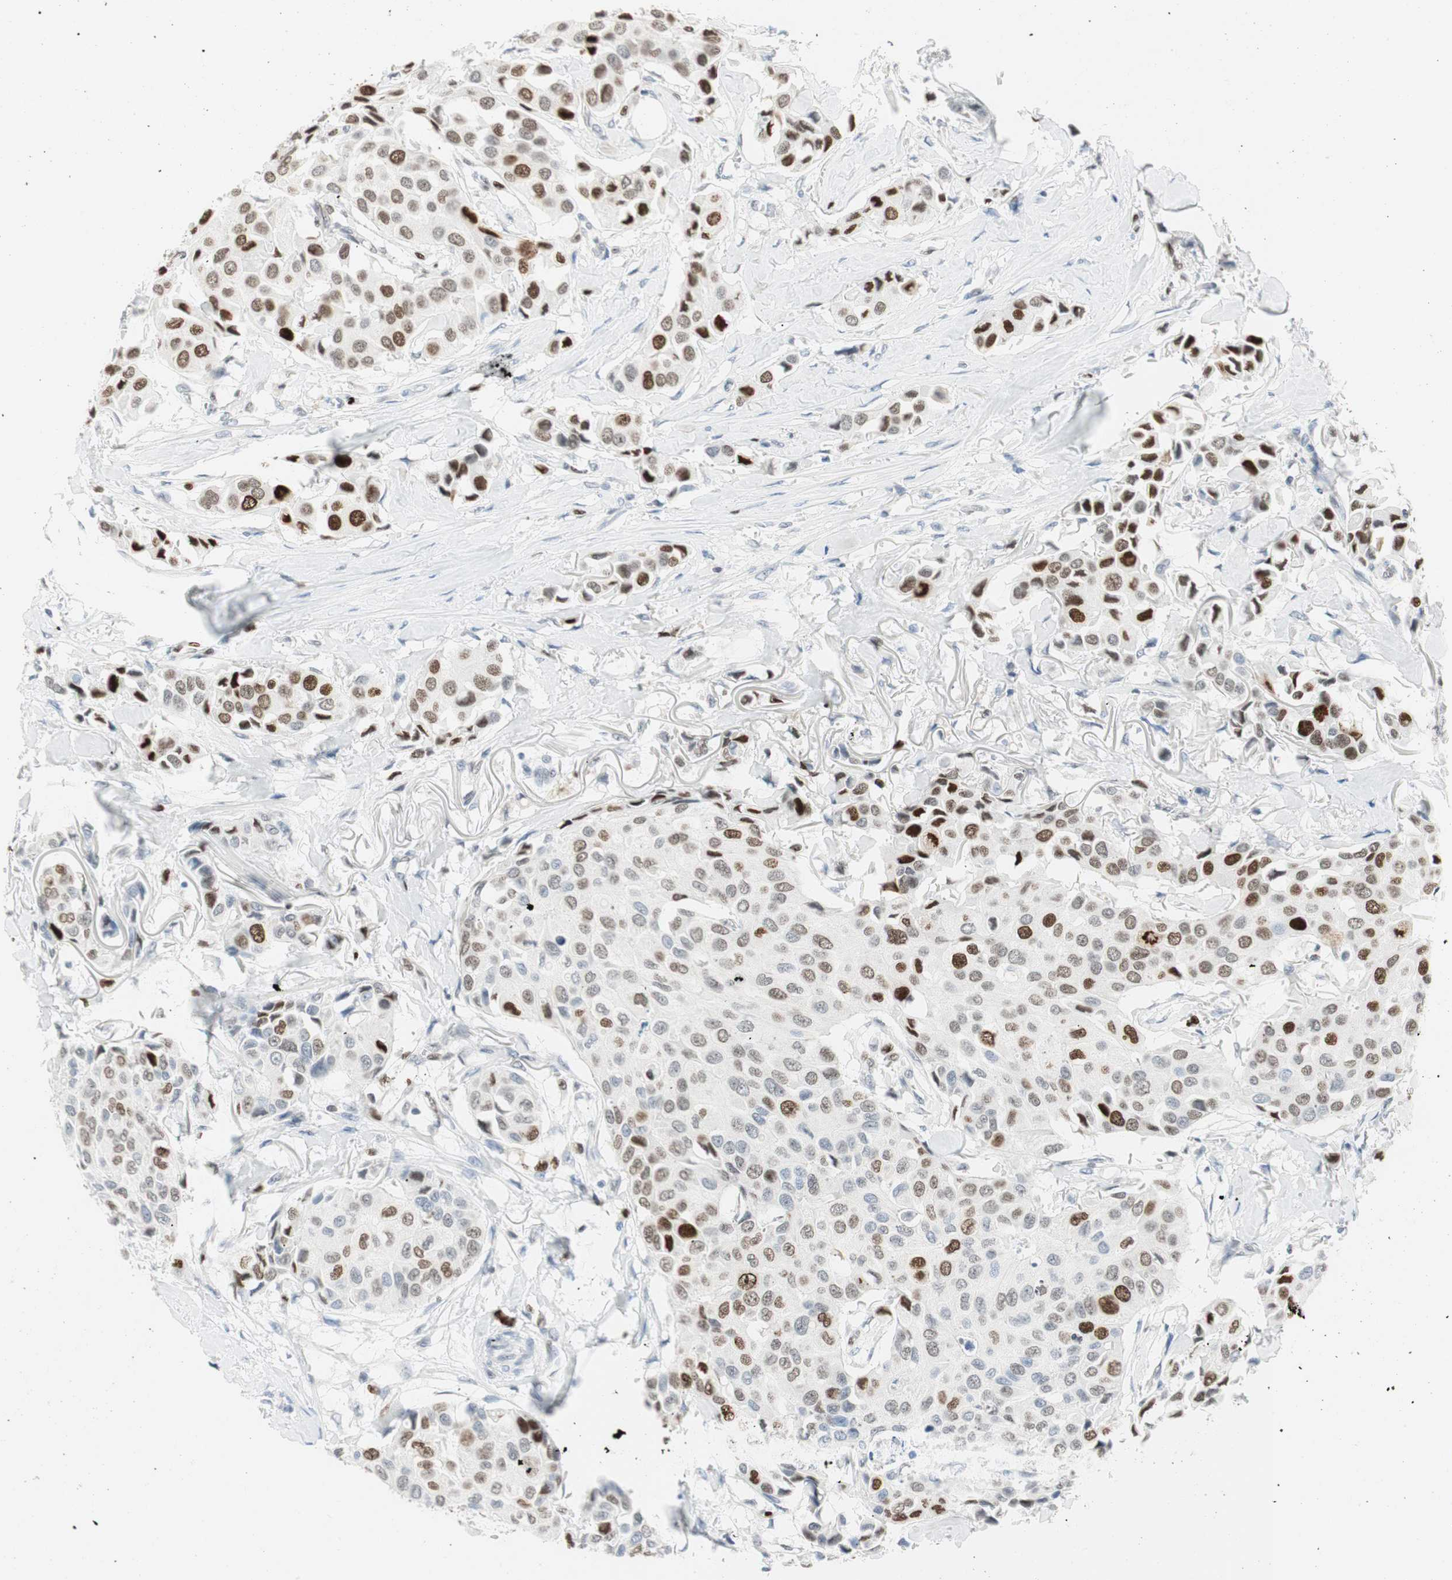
{"staining": {"intensity": "moderate", "quantity": "25%-75%", "location": "nuclear"}, "tissue": "breast cancer", "cell_type": "Tumor cells", "image_type": "cancer", "snomed": [{"axis": "morphology", "description": "Duct carcinoma"}, {"axis": "topography", "description": "Breast"}], "caption": "Immunohistochemical staining of human invasive ductal carcinoma (breast) reveals moderate nuclear protein staining in approximately 25%-75% of tumor cells.", "gene": "EZH2", "patient": {"sex": "female", "age": 80}}